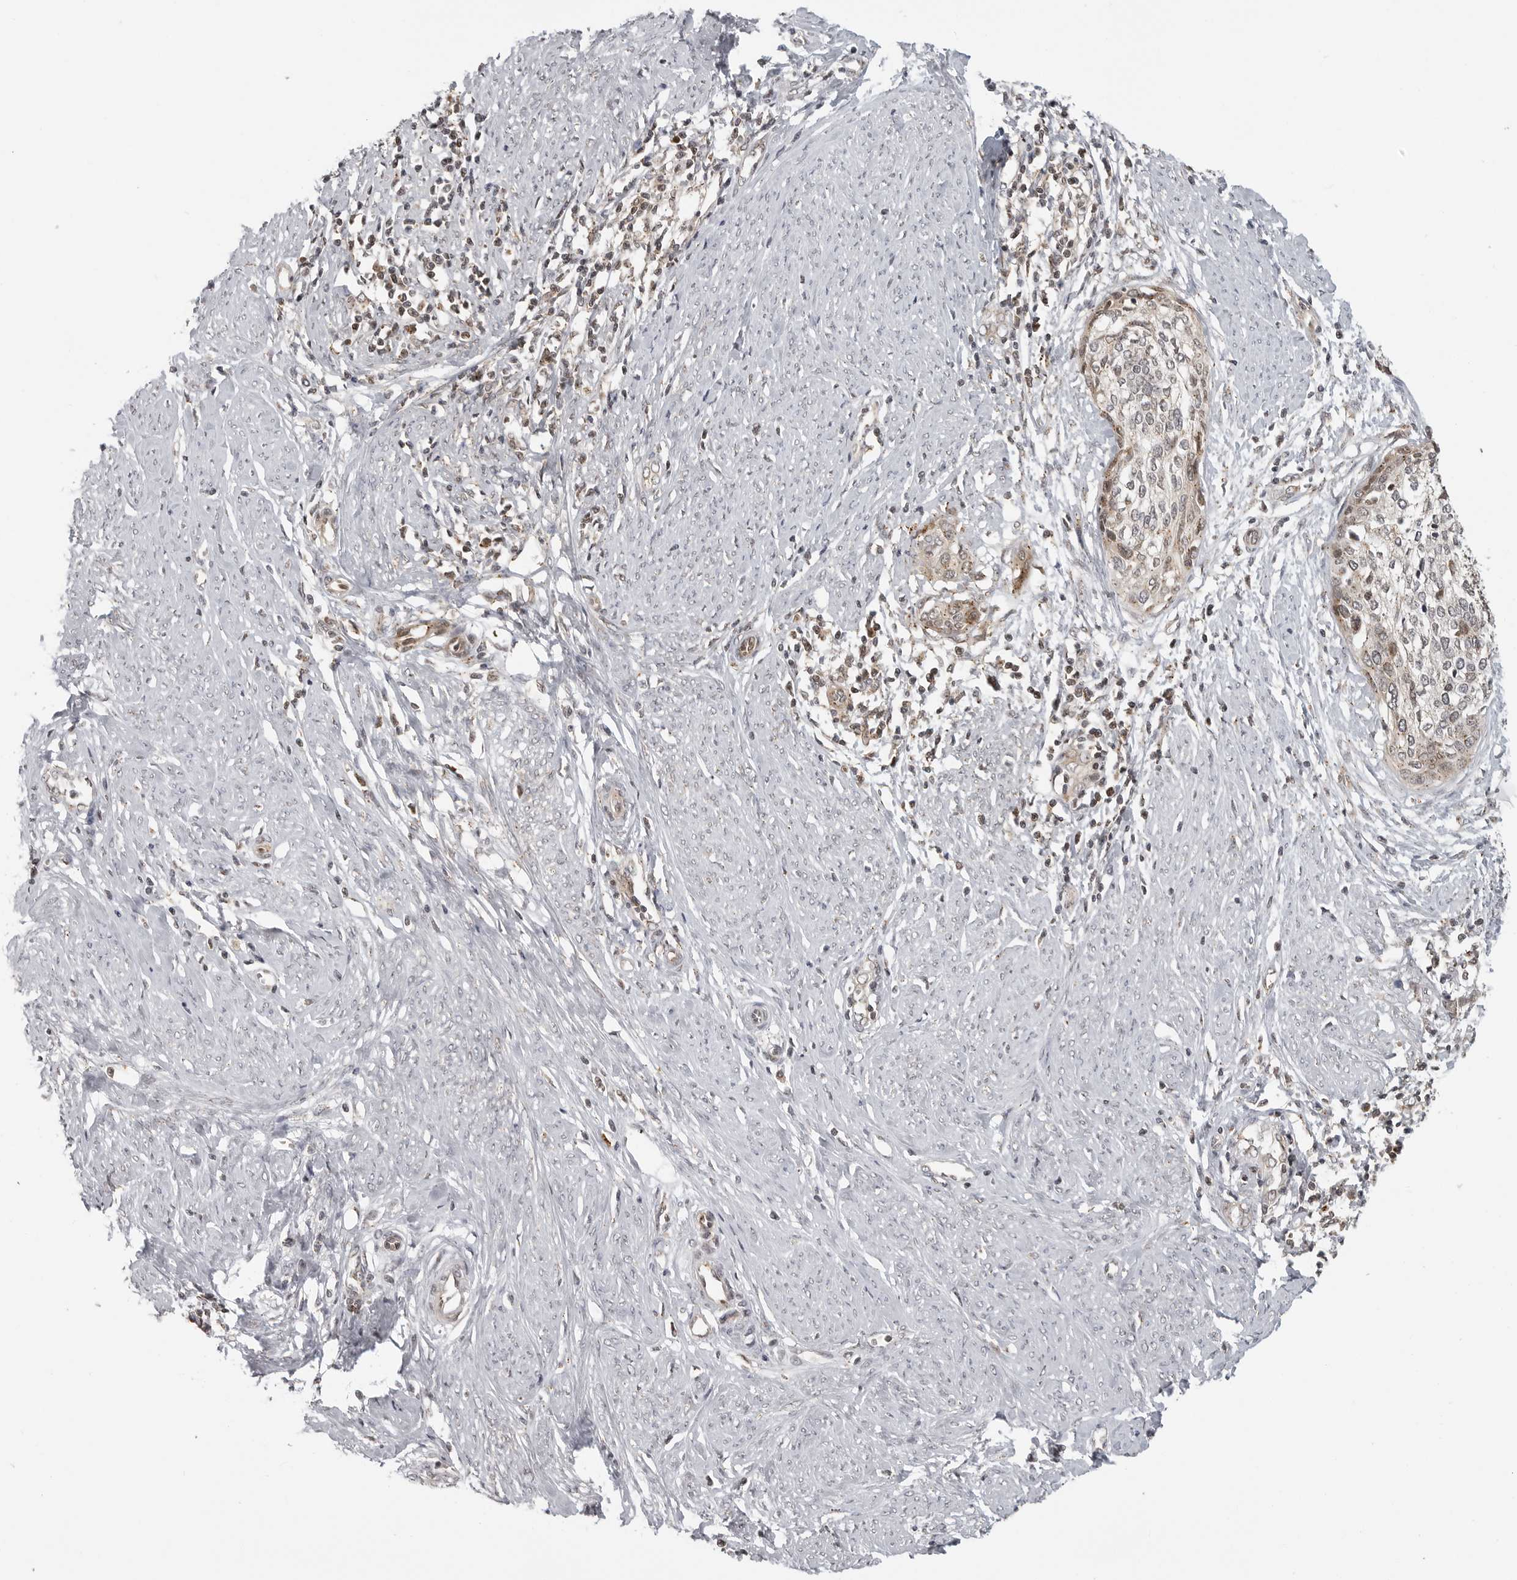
{"staining": {"intensity": "weak", "quantity": "<25%", "location": "nuclear"}, "tissue": "cervical cancer", "cell_type": "Tumor cells", "image_type": "cancer", "snomed": [{"axis": "morphology", "description": "Squamous cell carcinoma, NOS"}, {"axis": "topography", "description": "Cervix"}], "caption": "Protein analysis of cervical squamous cell carcinoma exhibits no significant expression in tumor cells.", "gene": "COPA", "patient": {"sex": "female", "age": 37}}